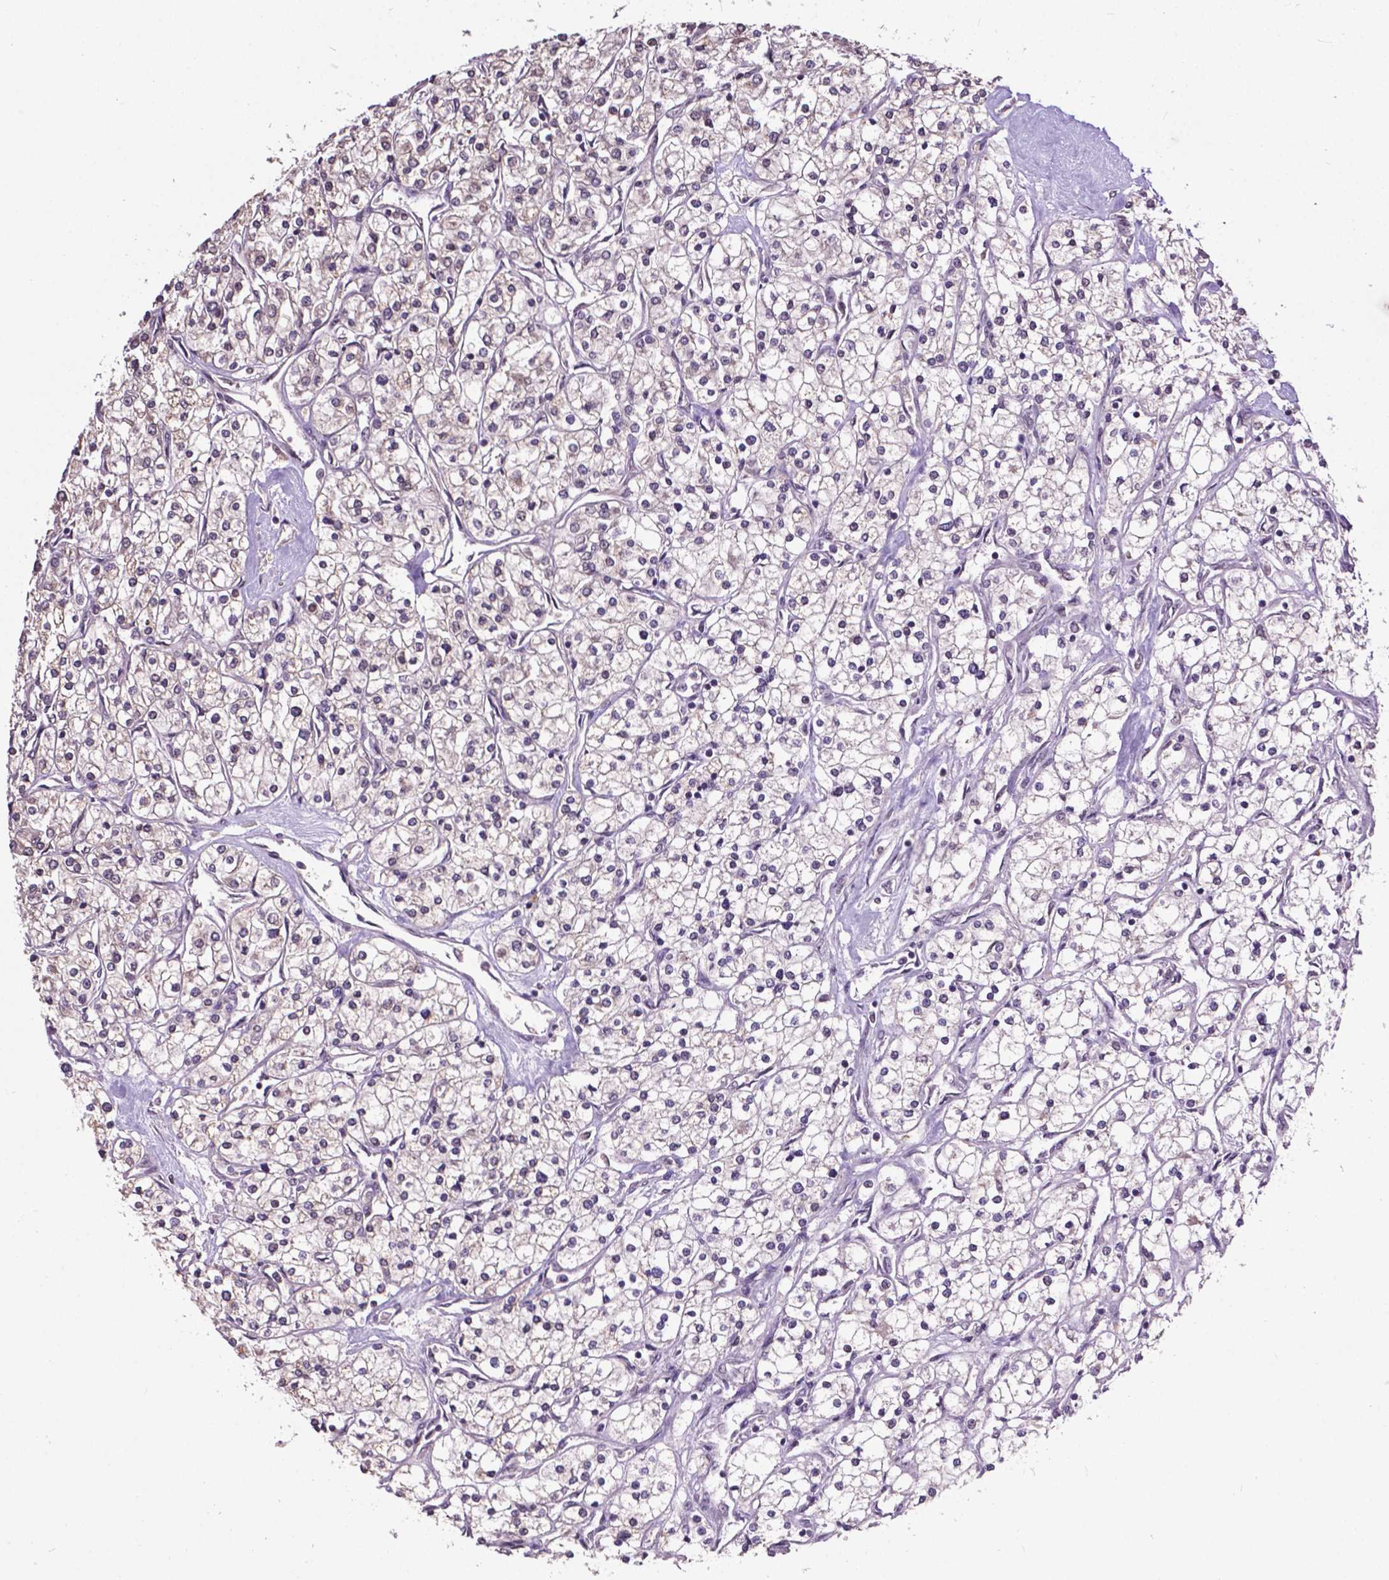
{"staining": {"intensity": "negative", "quantity": "none", "location": "none"}, "tissue": "renal cancer", "cell_type": "Tumor cells", "image_type": "cancer", "snomed": [{"axis": "morphology", "description": "Adenocarcinoma, NOS"}, {"axis": "topography", "description": "Kidney"}], "caption": "High magnification brightfield microscopy of renal cancer (adenocarcinoma) stained with DAB (3,3'-diaminobenzidine) (brown) and counterstained with hematoxylin (blue): tumor cells show no significant expression.", "gene": "GLRA2", "patient": {"sex": "male", "age": 80}}